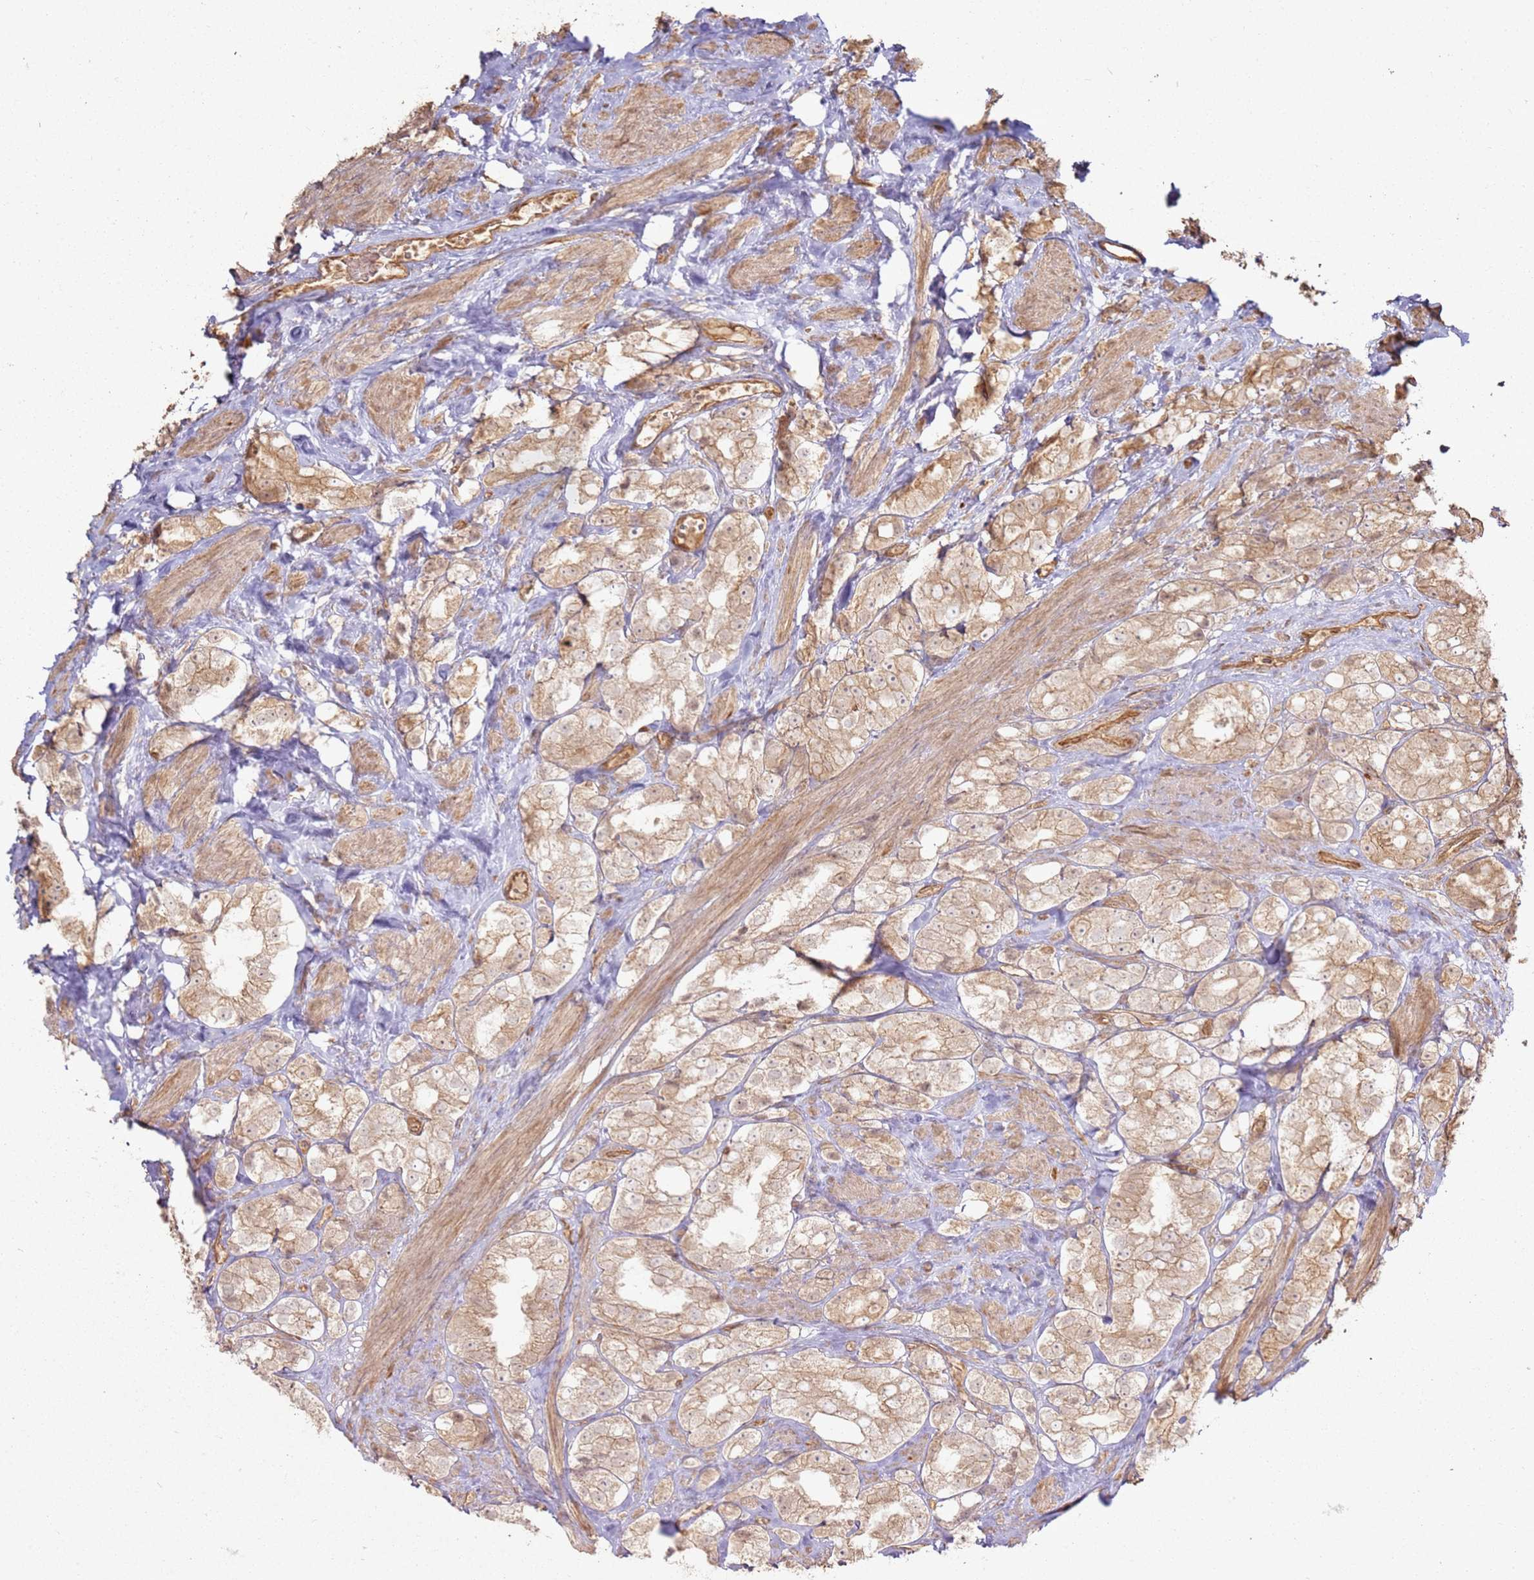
{"staining": {"intensity": "weak", "quantity": ">75%", "location": "cytoplasmic/membranous"}, "tissue": "prostate cancer", "cell_type": "Tumor cells", "image_type": "cancer", "snomed": [{"axis": "morphology", "description": "Adenocarcinoma, NOS"}, {"axis": "topography", "description": "Prostate"}], "caption": "Prostate cancer (adenocarcinoma) stained with a brown dye shows weak cytoplasmic/membranous positive expression in about >75% of tumor cells.", "gene": "ZNF776", "patient": {"sex": "male", "age": 79}}